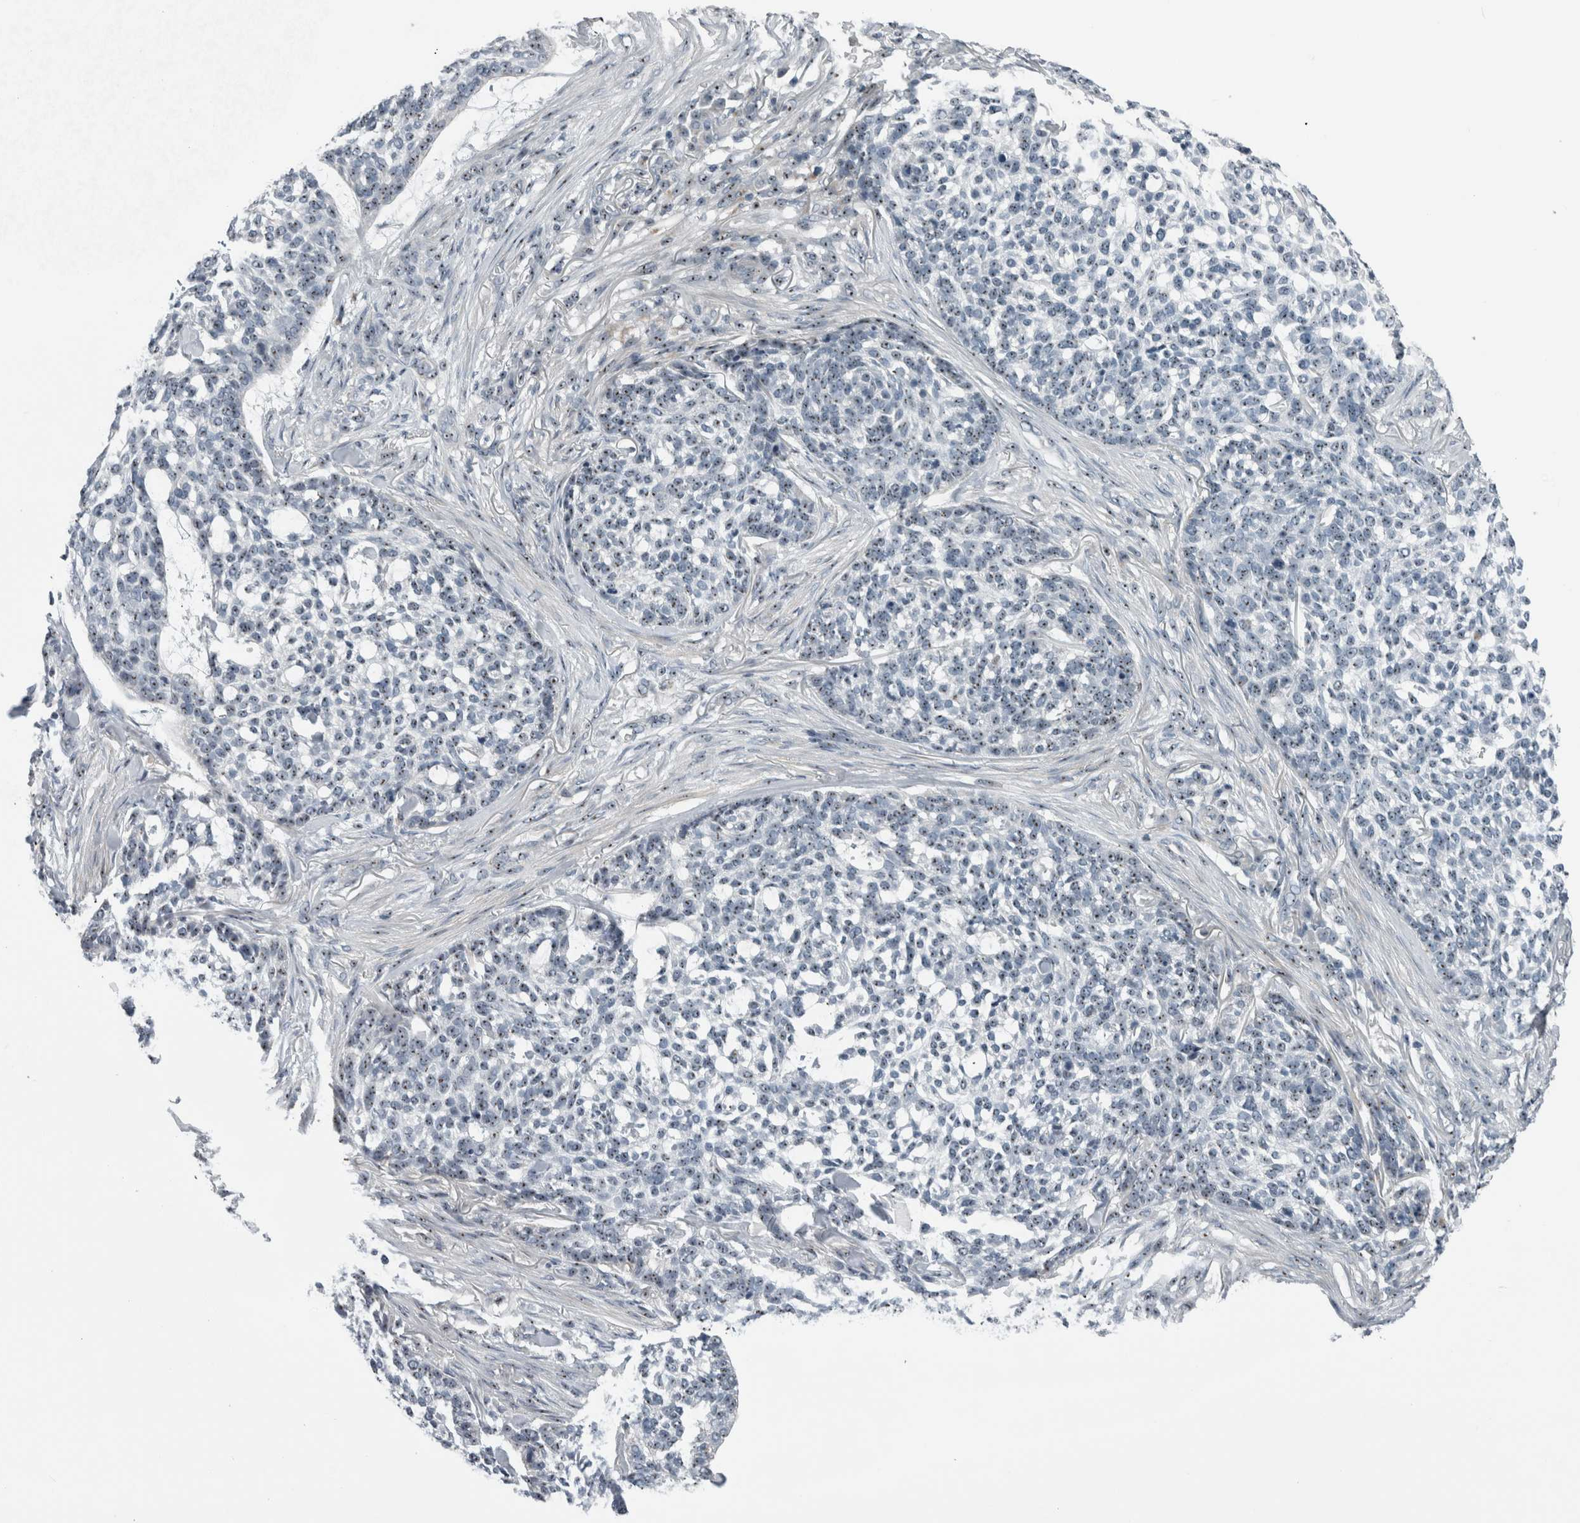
{"staining": {"intensity": "weak", "quantity": ">75%", "location": "nuclear"}, "tissue": "skin cancer", "cell_type": "Tumor cells", "image_type": "cancer", "snomed": [{"axis": "morphology", "description": "Basal cell carcinoma"}, {"axis": "topography", "description": "Skin"}], "caption": "Immunohistochemical staining of skin basal cell carcinoma demonstrates low levels of weak nuclear protein expression in about >75% of tumor cells.", "gene": "UTP6", "patient": {"sex": "female", "age": 64}}